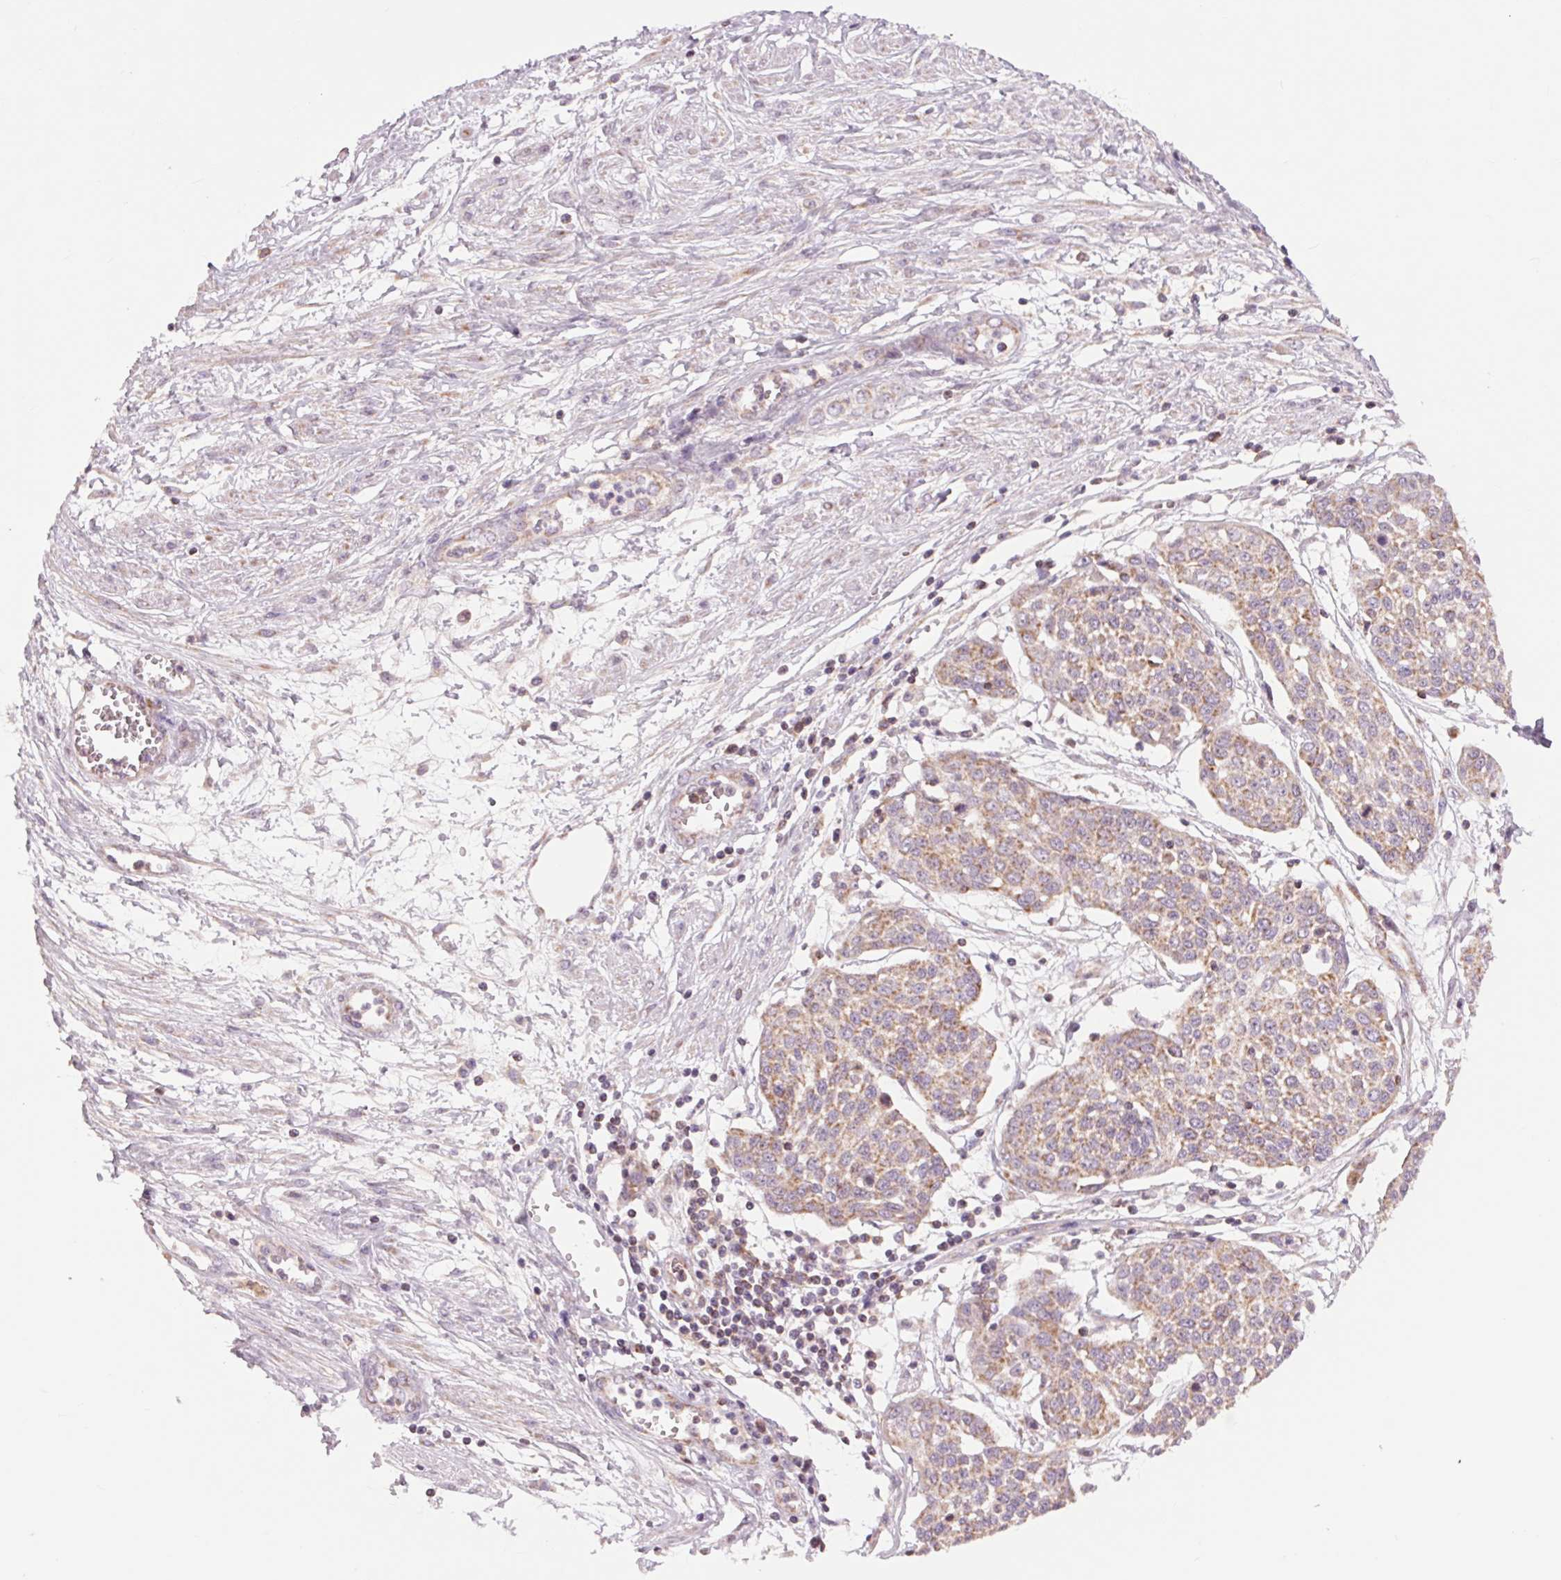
{"staining": {"intensity": "weak", "quantity": ">75%", "location": "cytoplasmic/membranous"}, "tissue": "cervical cancer", "cell_type": "Tumor cells", "image_type": "cancer", "snomed": [{"axis": "morphology", "description": "Squamous cell carcinoma, NOS"}, {"axis": "topography", "description": "Cervix"}], "caption": "Immunohistochemistry of human cervical squamous cell carcinoma displays low levels of weak cytoplasmic/membranous expression in about >75% of tumor cells.", "gene": "COX6A1", "patient": {"sex": "female", "age": 34}}